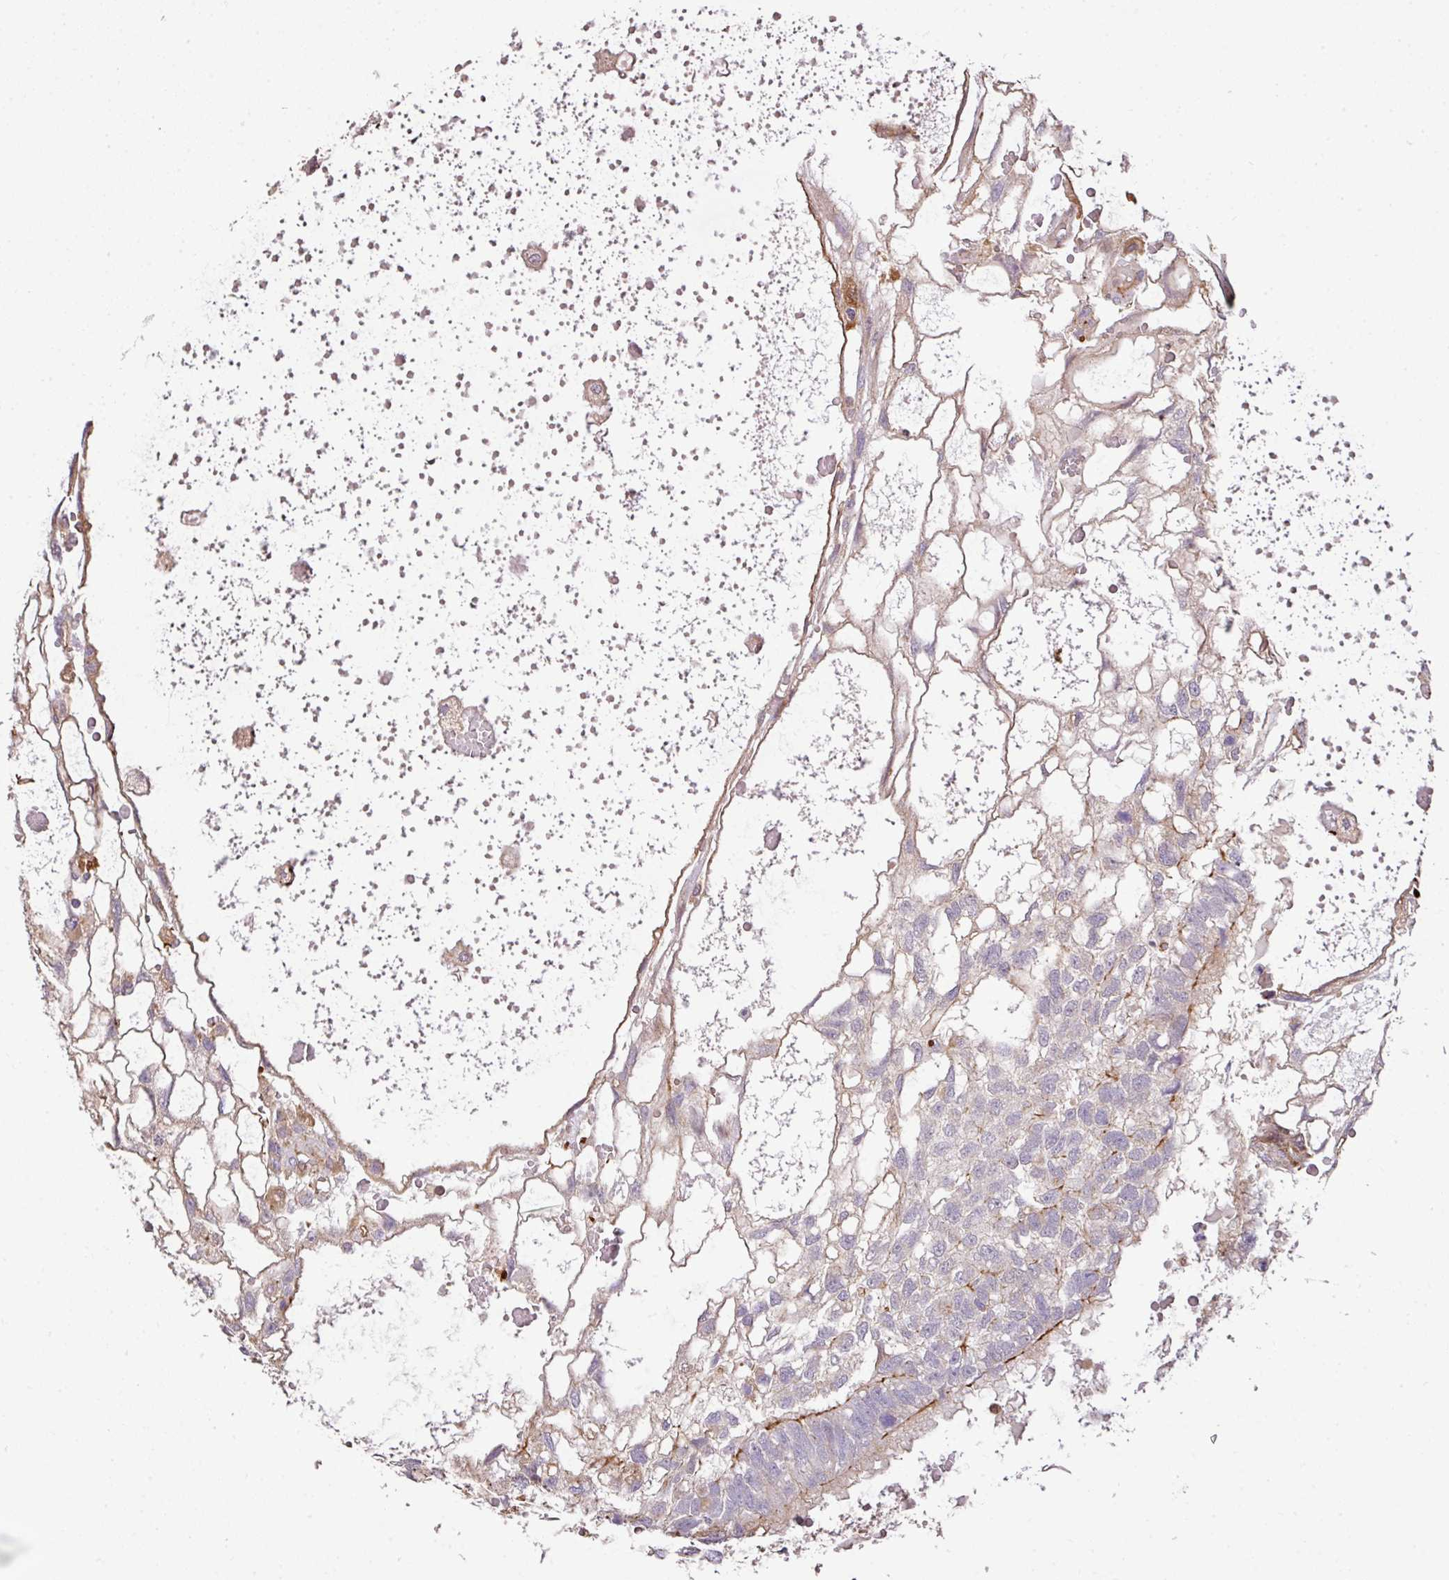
{"staining": {"intensity": "moderate", "quantity": "<25%", "location": "cytoplasmic/membranous"}, "tissue": "testis cancer", "cell_type": "Tumor cells", "image_type": "cancer", "snomed": [{"axis": "morphology", "description": "Normal tissue, NOS"}, {"axis": "morphology", "description": "Carcinoma, Embryonal, NOS"}, {"axis": "topography", "description": "Testis"}], "caption": "Testis embryonal carcinoma was stained to show a protein in brown. There is low levels of moderate cytoplasmic/membranous positivity in approximately <25% of tumor cells. (DAB = brown stain, brightfield microscopy at high magnification).", "gene": "CASS4", "patient": {"sex": "male", "age": 32}}